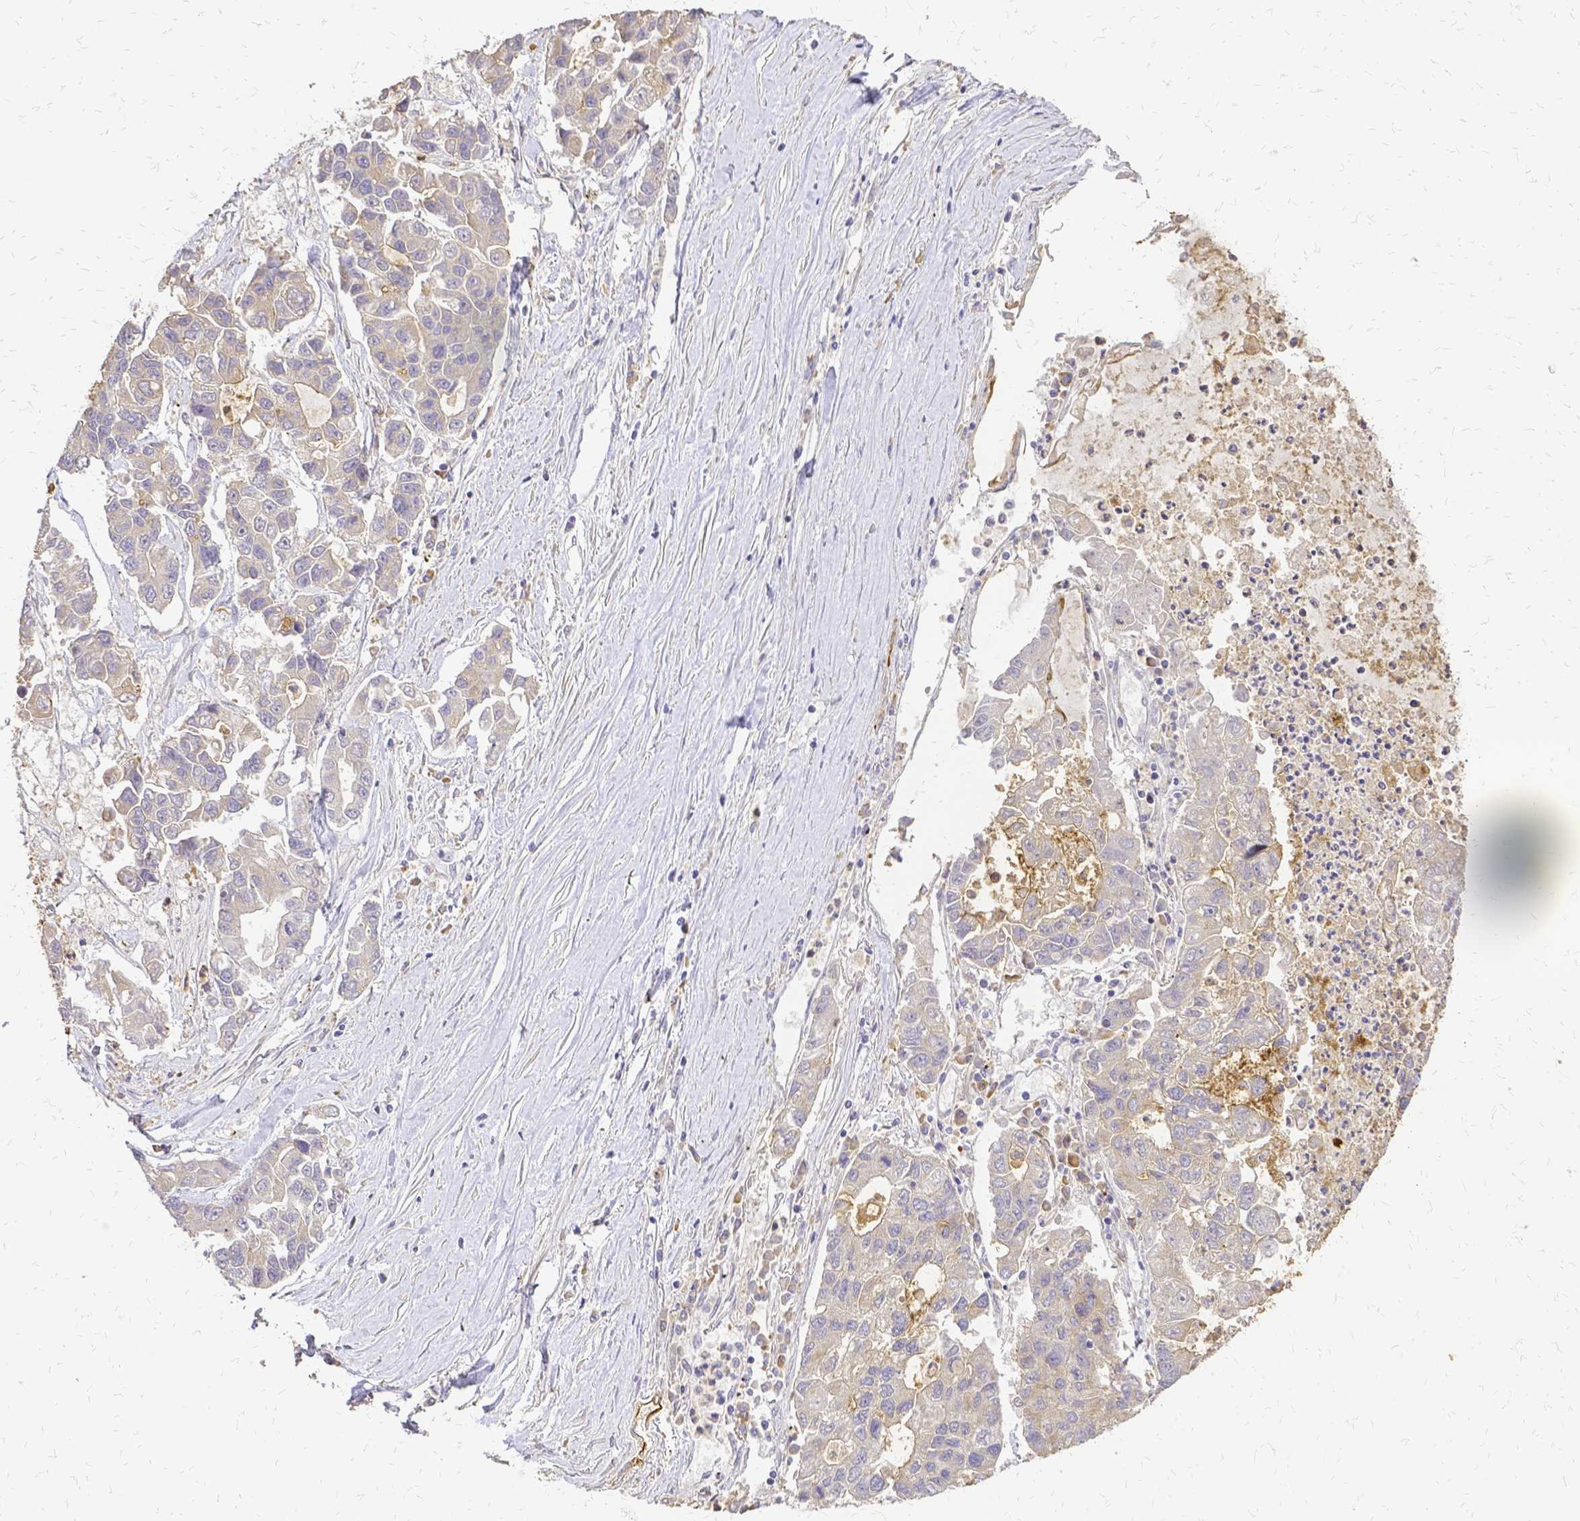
{"staining": {"intensity": "moderate", "quantity": "<25%", "location": "cytoplasmic/membranous"}, "tissue": "lung cancer", "cell_type": "Tumor cells", "image_type": "cancer", "snomed": [{"axis": "morphology", "description": "Adenocarcinoma, NOS"}, {"axis": "topography", "description": "Bronchus"}, {"axis": "topography", "description": "Lung"}], "caption": "Lung cancer (adenocarcinoma) was stained to show a protein in brown. There is low levels of moderate cytoplasmic/membranous staining in about <25% of tumor cells.", "gene": "CIB1", "patient": {"sex": "female", "age": 51}}